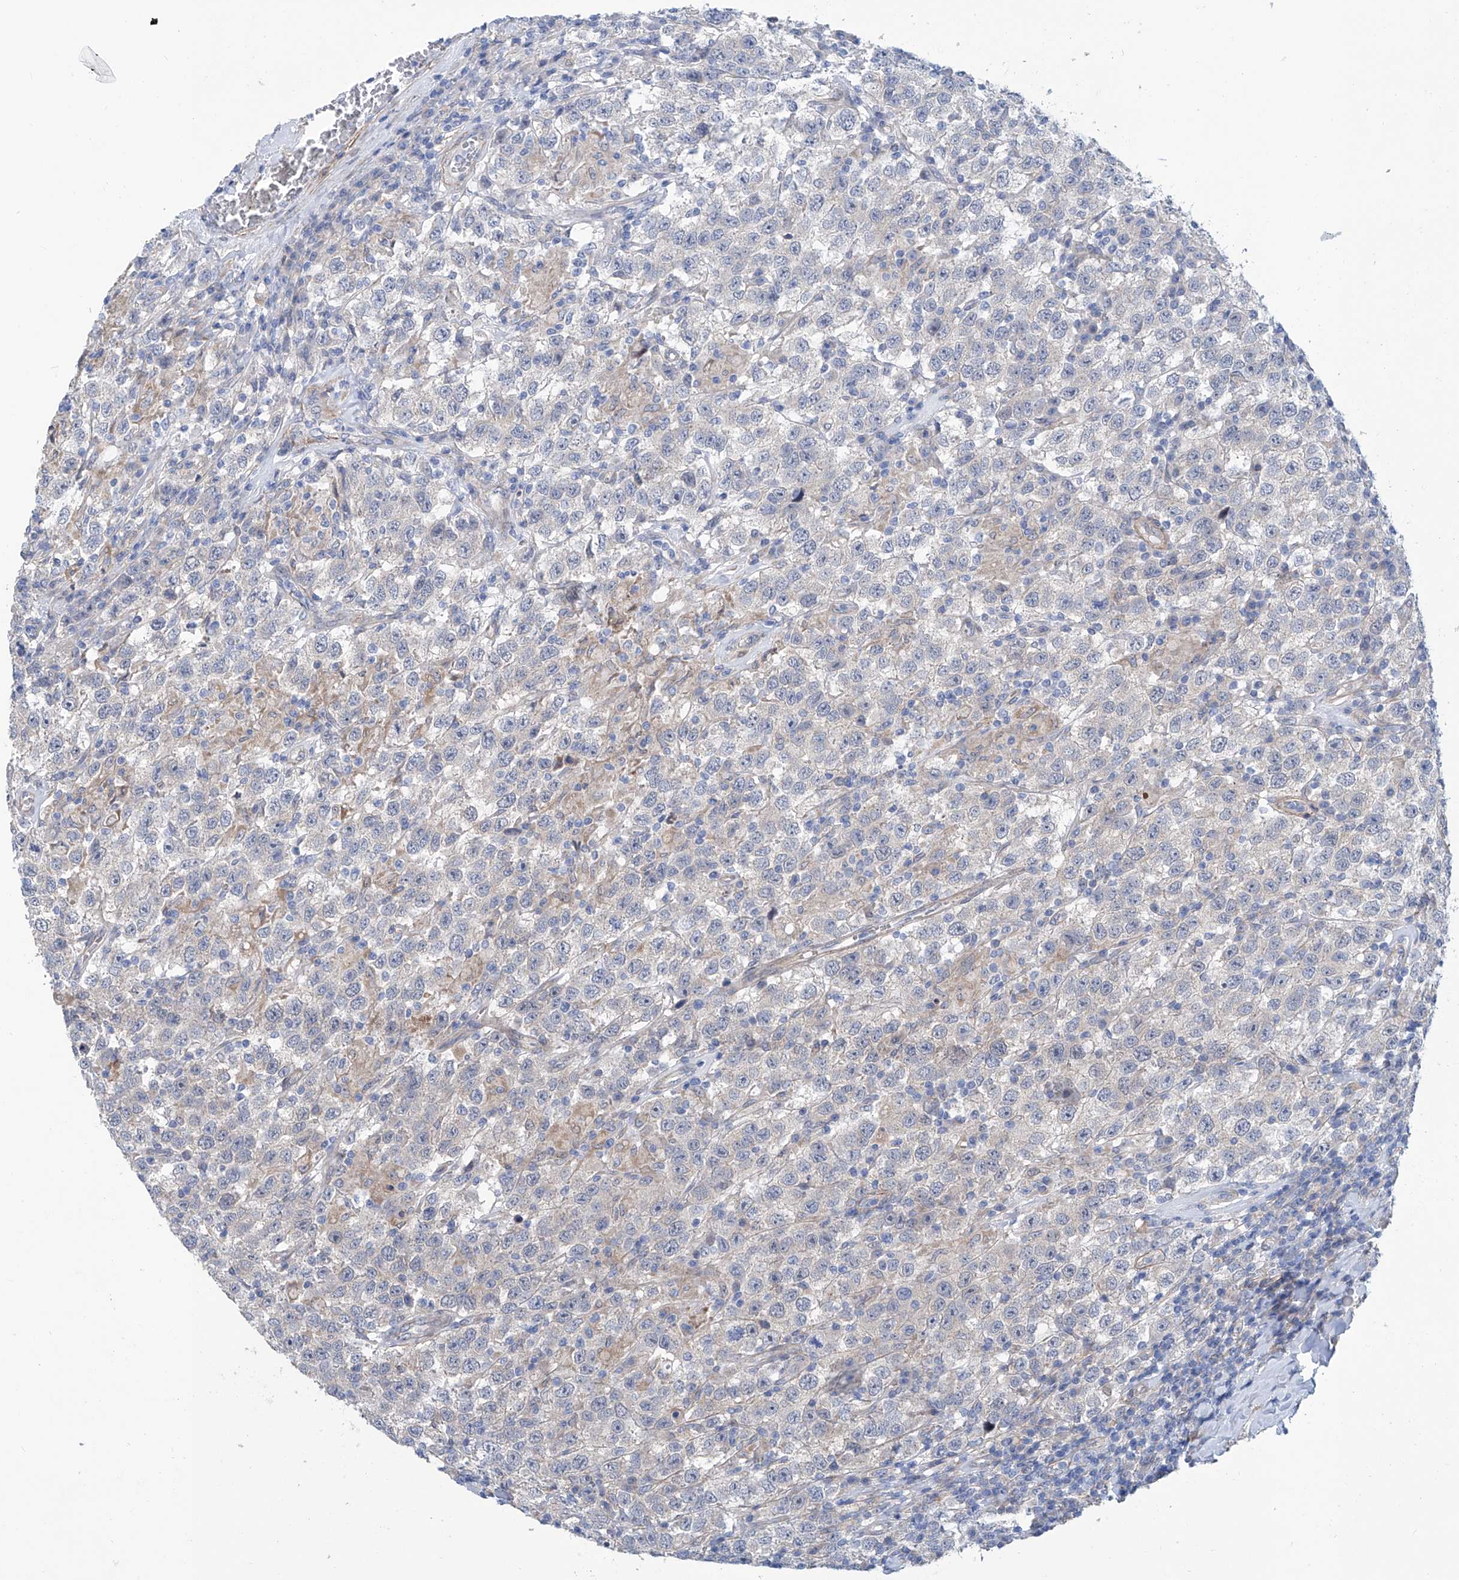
{"staining": {"intensity": "negative", "quantity": "none", "location": "none"}, "tissue": "testis cancer", "cell_type": "Tumor cells", "image_type": "cancer", "snomed": [{"axis": "morphology", "description": "Seminoma, NOS"}, {"axis": "topography", "description": "Testis"}], "caption": "Protein analysis of testis cancer (seminoma) reveals no significant positivity in tumor cells.", "gene": "TNN", "patient": {"sex": "male", "age": 41}}